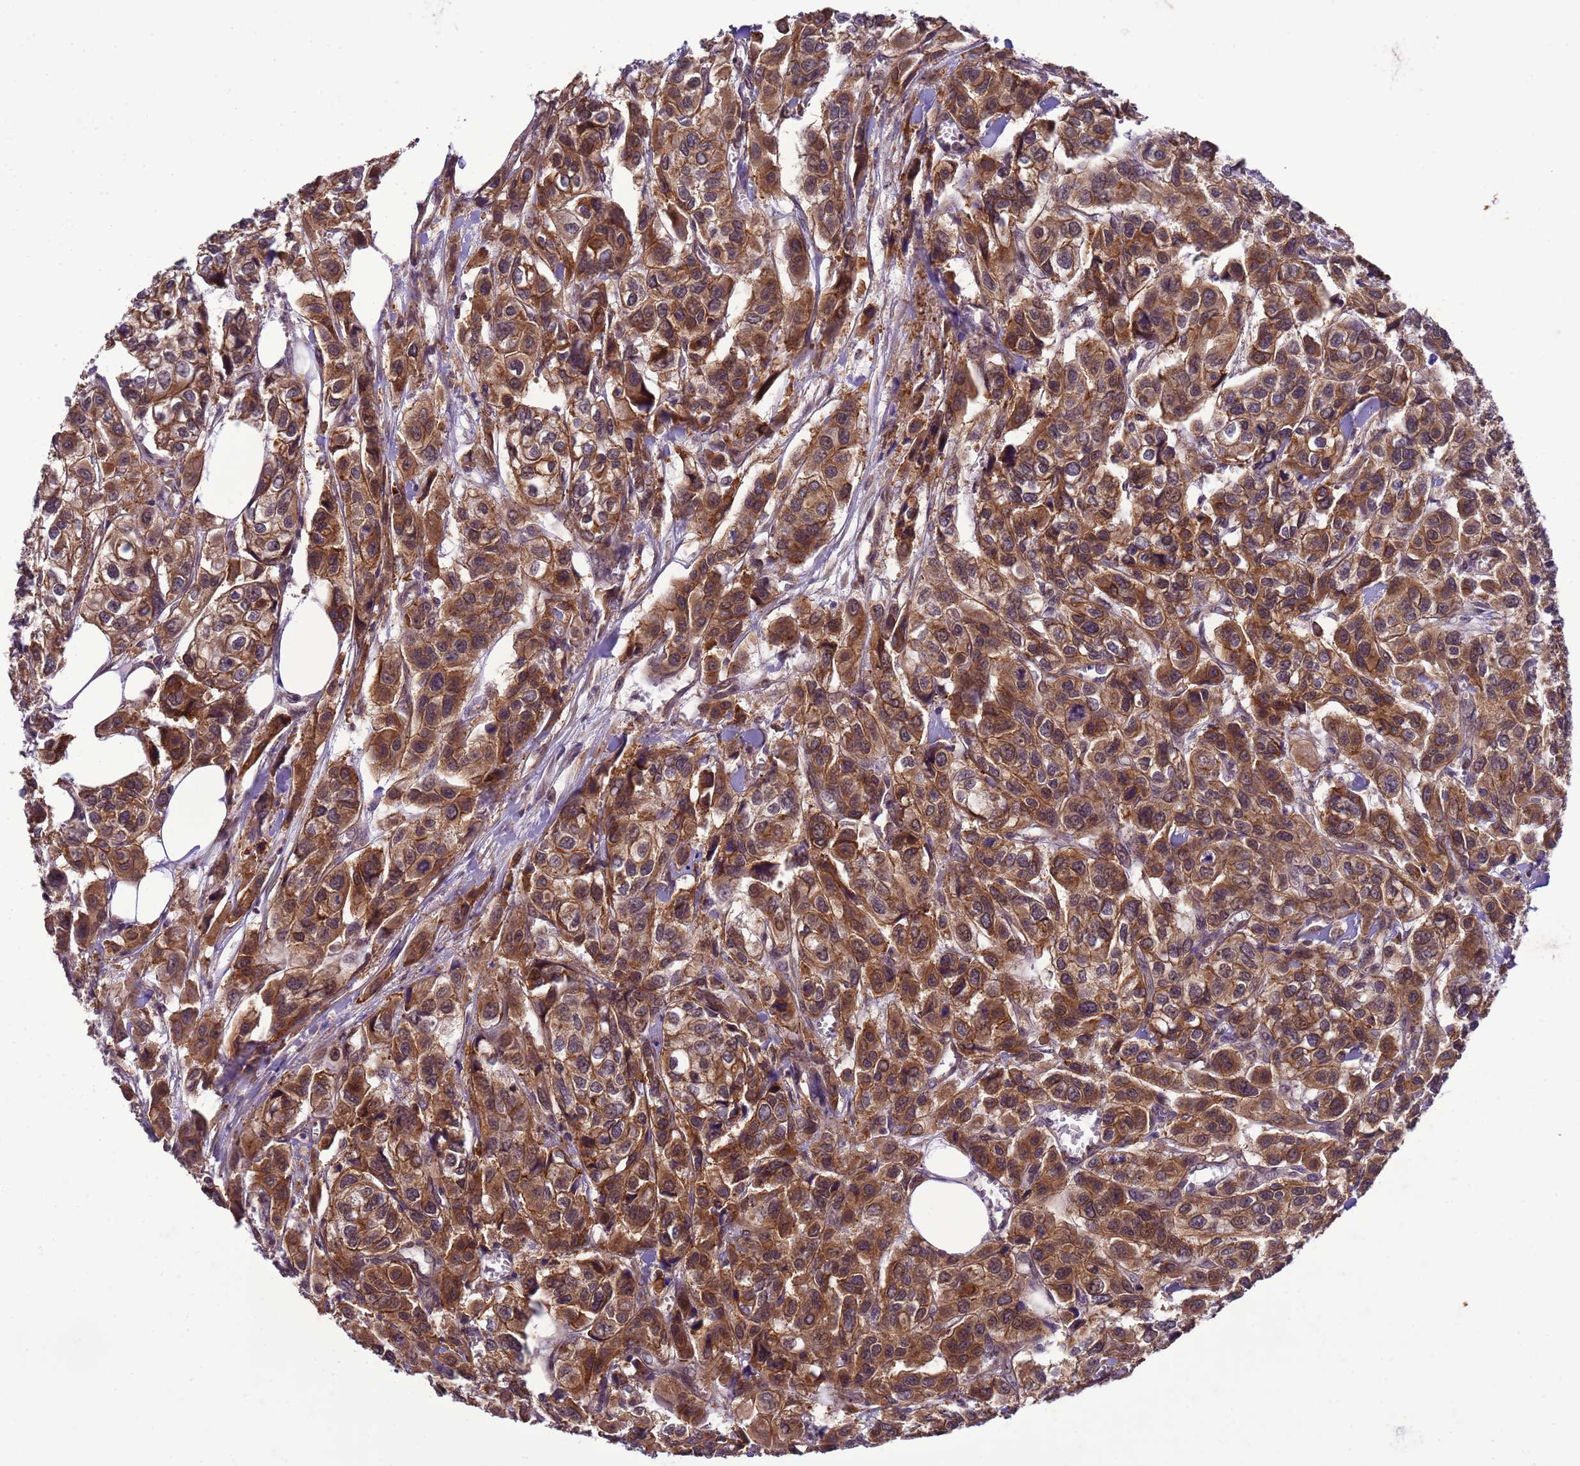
{"staining": {"intensity": "moderate", "quantity": ">75%", "location": "cytoplasmic/membranous"}, "tissue": "urothelial cancer", "cell_type": "Tumor cells", "image_type": "cancer", "snomed": [{"axis": "morphology", "description": "Urothelial carcinoma, High grade"}, {"axis": "topography", "description": "Urinary bladder"}], "caption": "The micrograph demonstrates a brown stain indicating the presence of a protein in the cytoplasmic/membranous of tumor cells in urothelial carcinoma (high-grade).", "gene": "GEN1", "patient": {"sex": "male", "age": 67}}